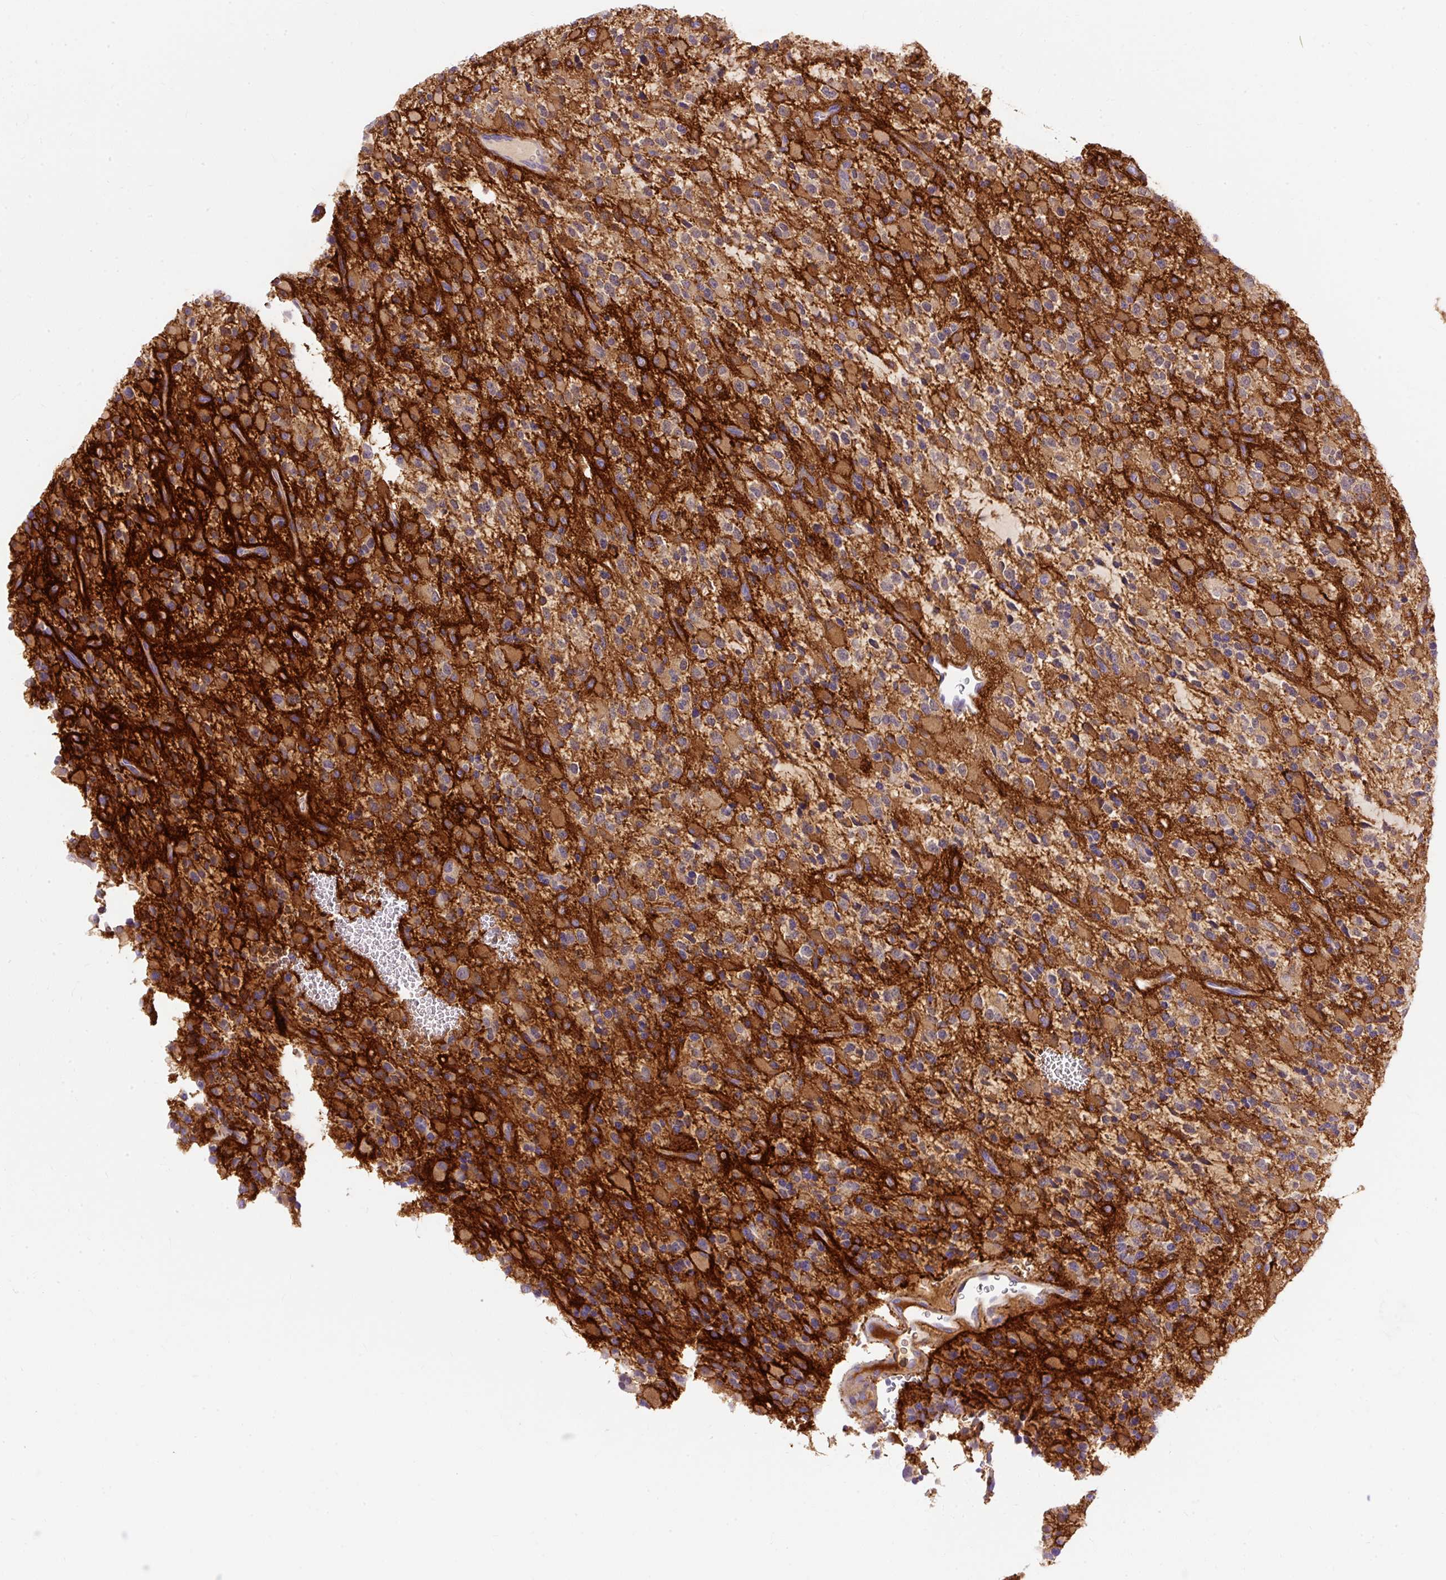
{"staining": {"intensity": "moderate", "quantity": "<25%", "location": "cytoplasmic/membranous"}, "tissue": "glioma", "cell_type": "Tumor cells", "image_type": "cancer", "snomed": [{"axis": "morphology", "description": "Glioma, malignant, High grade"}, {"axis": "topography", "description": "Brain"}], "caption": "High-grade glioma (malignant) was stained to show a protein in brown. There is low levels of moderate cytoplasmic/membranous positivity in about <25% of tumor cells.", "gene": "OR4K15", "patient": {"sex": "male", "age": 34}}